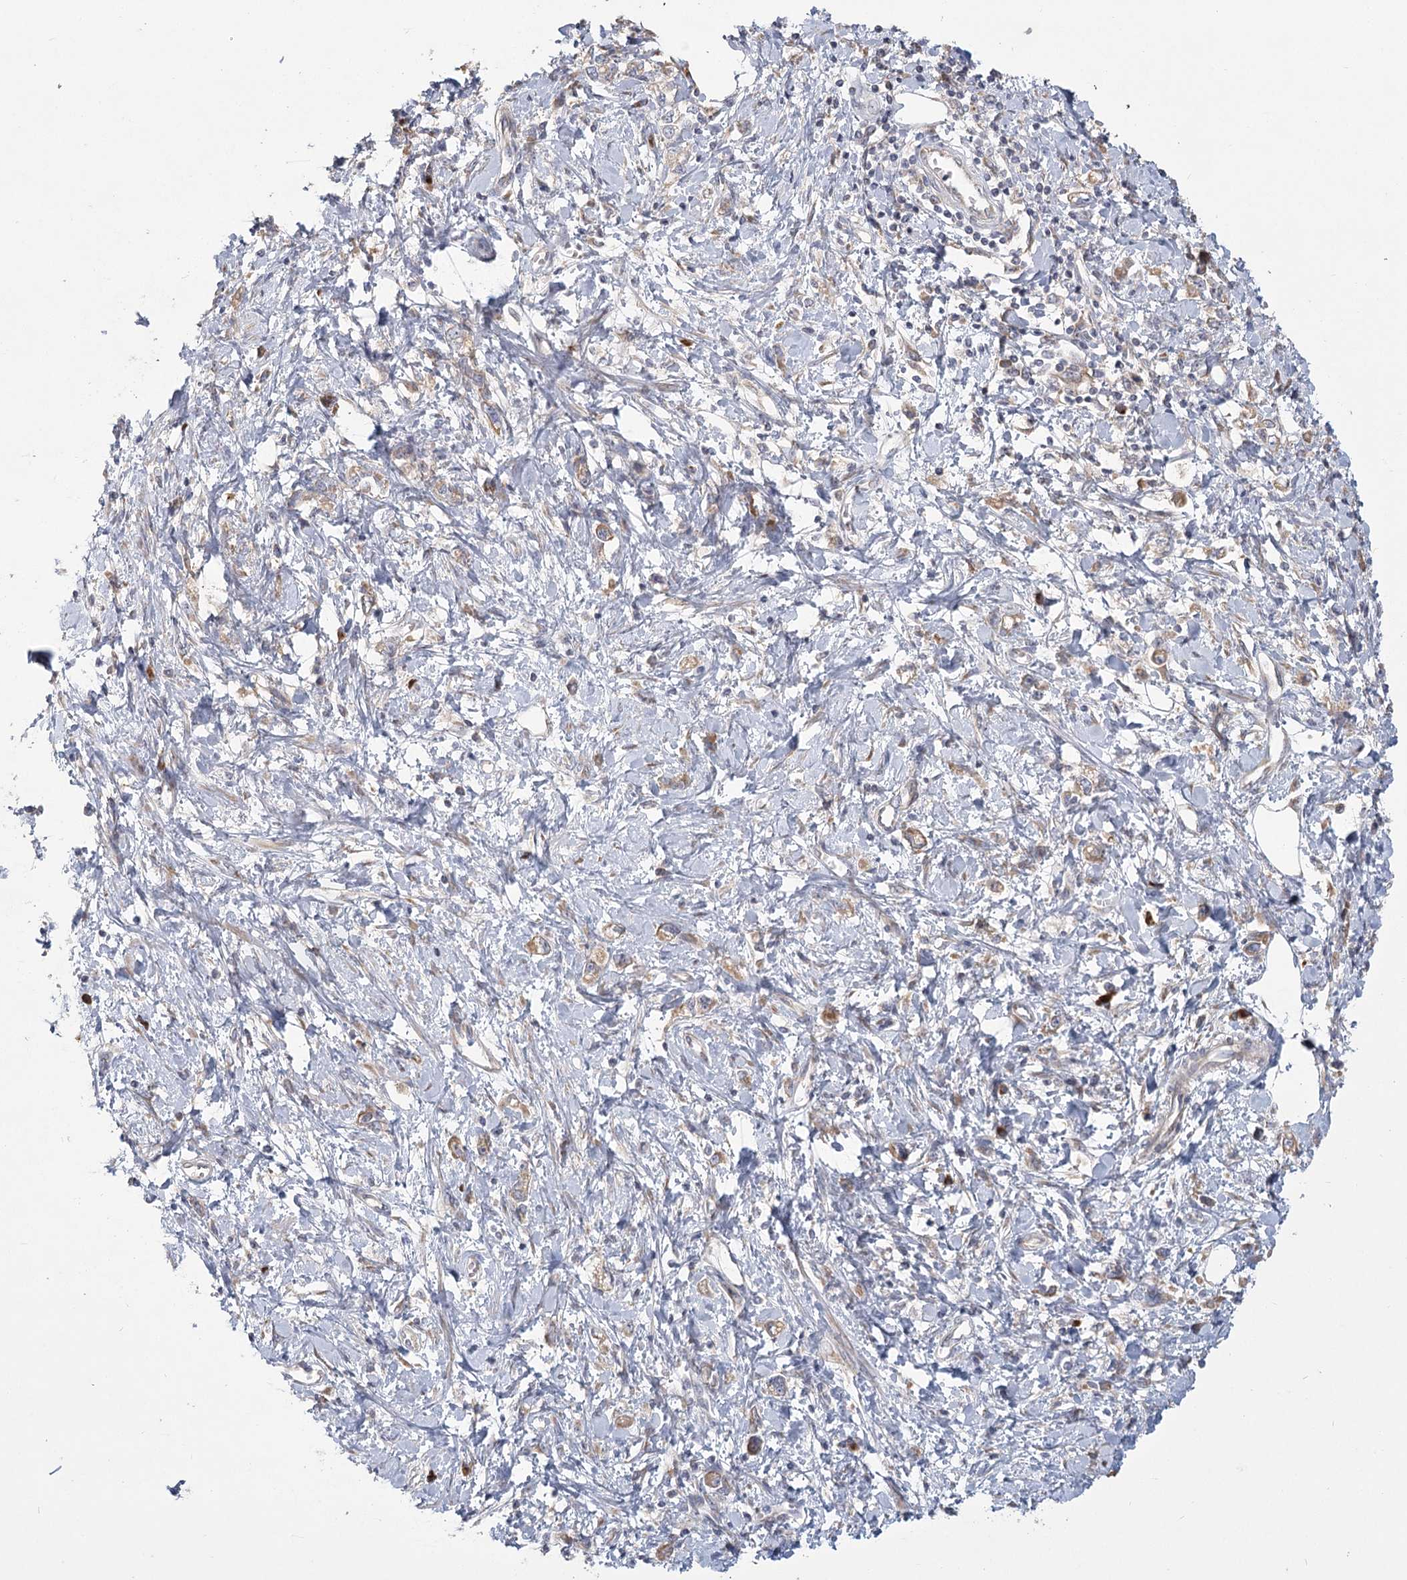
{"staining": {"intensity": "weak", "quantity": "<25%", "location": "cytoplasmic/membranous"}, "tissue": "stomach cancer", "cell_type": "Tumor cells", "image_type": "cancer", "snomed": [{"axis": "morphology", "description": "Adenocarcinoma, NOS"}, {"axis": "topography", "description": "Stomach"}], "caption": "A photomicrograph of human stomach adenocarcinoma is negative for staining in tumor cells. The staining was performed using DAB (3,3'-diaminobenzidine) to visualize the protein expression in brown, while the nuclei were stained in blue with hematoxylin (Magnification: 20x).", "gene": "CNTLN", "patient": {"sex": "female", "age": 76}}